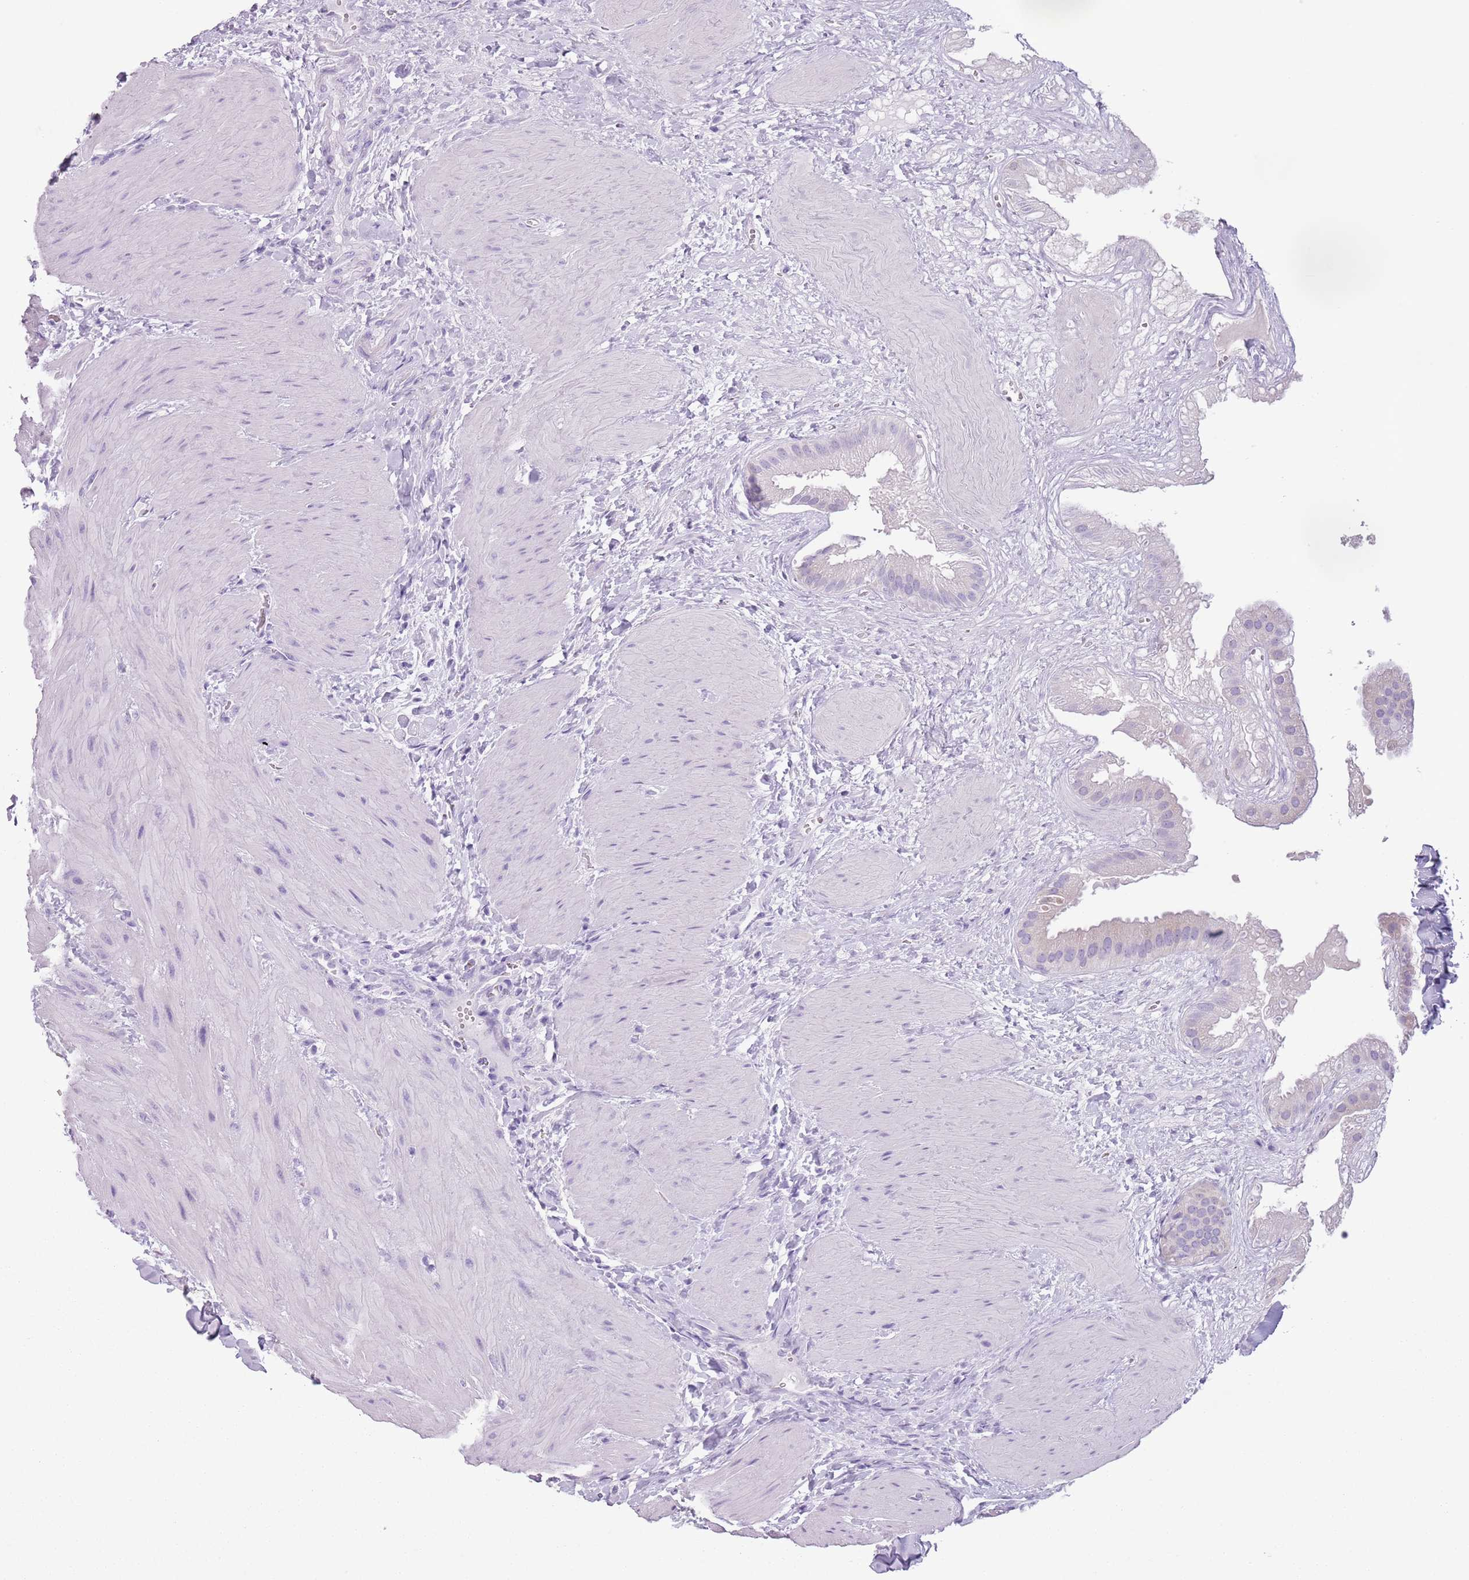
{"staining": {"intensity": "weak", "quantity": "25%-75%", "location": "cytoplasmic/membranous"}, "tissue": "gallbladder", "cell_type": "Glandular cells", "image_type": "normal", "snomed": [{"axis": "morphology", "description": "Normal tissue, NOS"}, {"axis": "topography", "description": "Gallbladder"}], "caption": "Gallbladder stained with DAB (3,3'-diaminobenzidine) immunohistochemistry (IHC) exhibits low levels of weak cytoplasmic/membranous expression in approximately 25%-75% of glandular cells. (brown staining indicates protein expression, while blue staining denotes nuclei).", "gene": "HYOU1", "patient": {"sex": "male", "age": 55}}